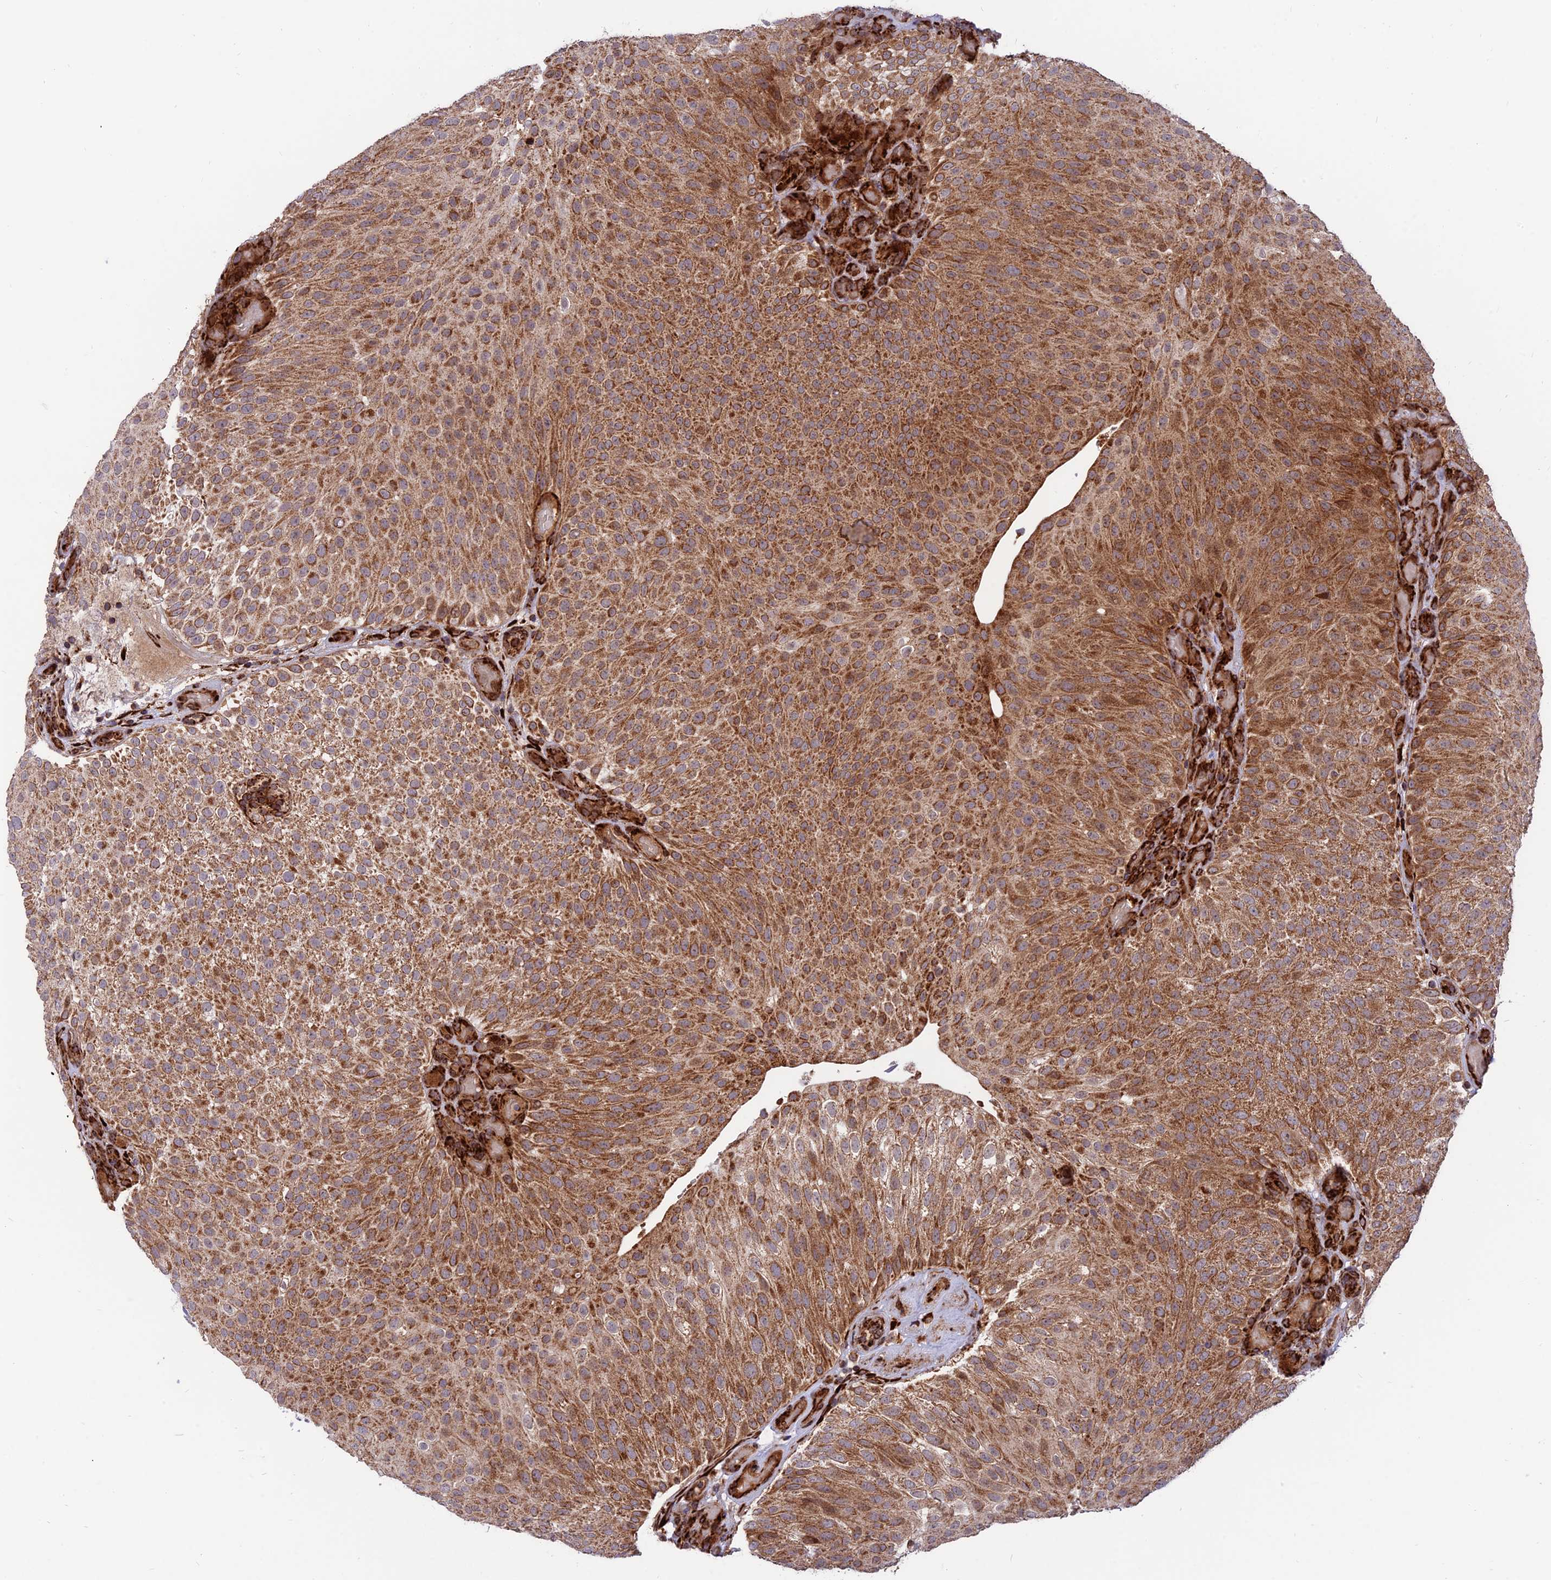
{"staining": {"intensity": "strong", "quantity": ">75%", "location": "cytoplasmic/membranous"}, "tissue": "urothelial cancer", "cell_type": "Tumor cells", "image_type": "cancer", "snomed": [{"axis": "morphology", "description": "Urothelial carcinoma, Low grade"}, {"axis": "topography", "description": "Urinary bladder"}], "caption": "Urothelial carcinoma (low-grade) stained with immunohistochemistry reveals strong cytoplasmic/membranous expression in about >75% of tumor cells.", "gene": "CRTAP", "patient": {"sex": "male", "age": 78}}